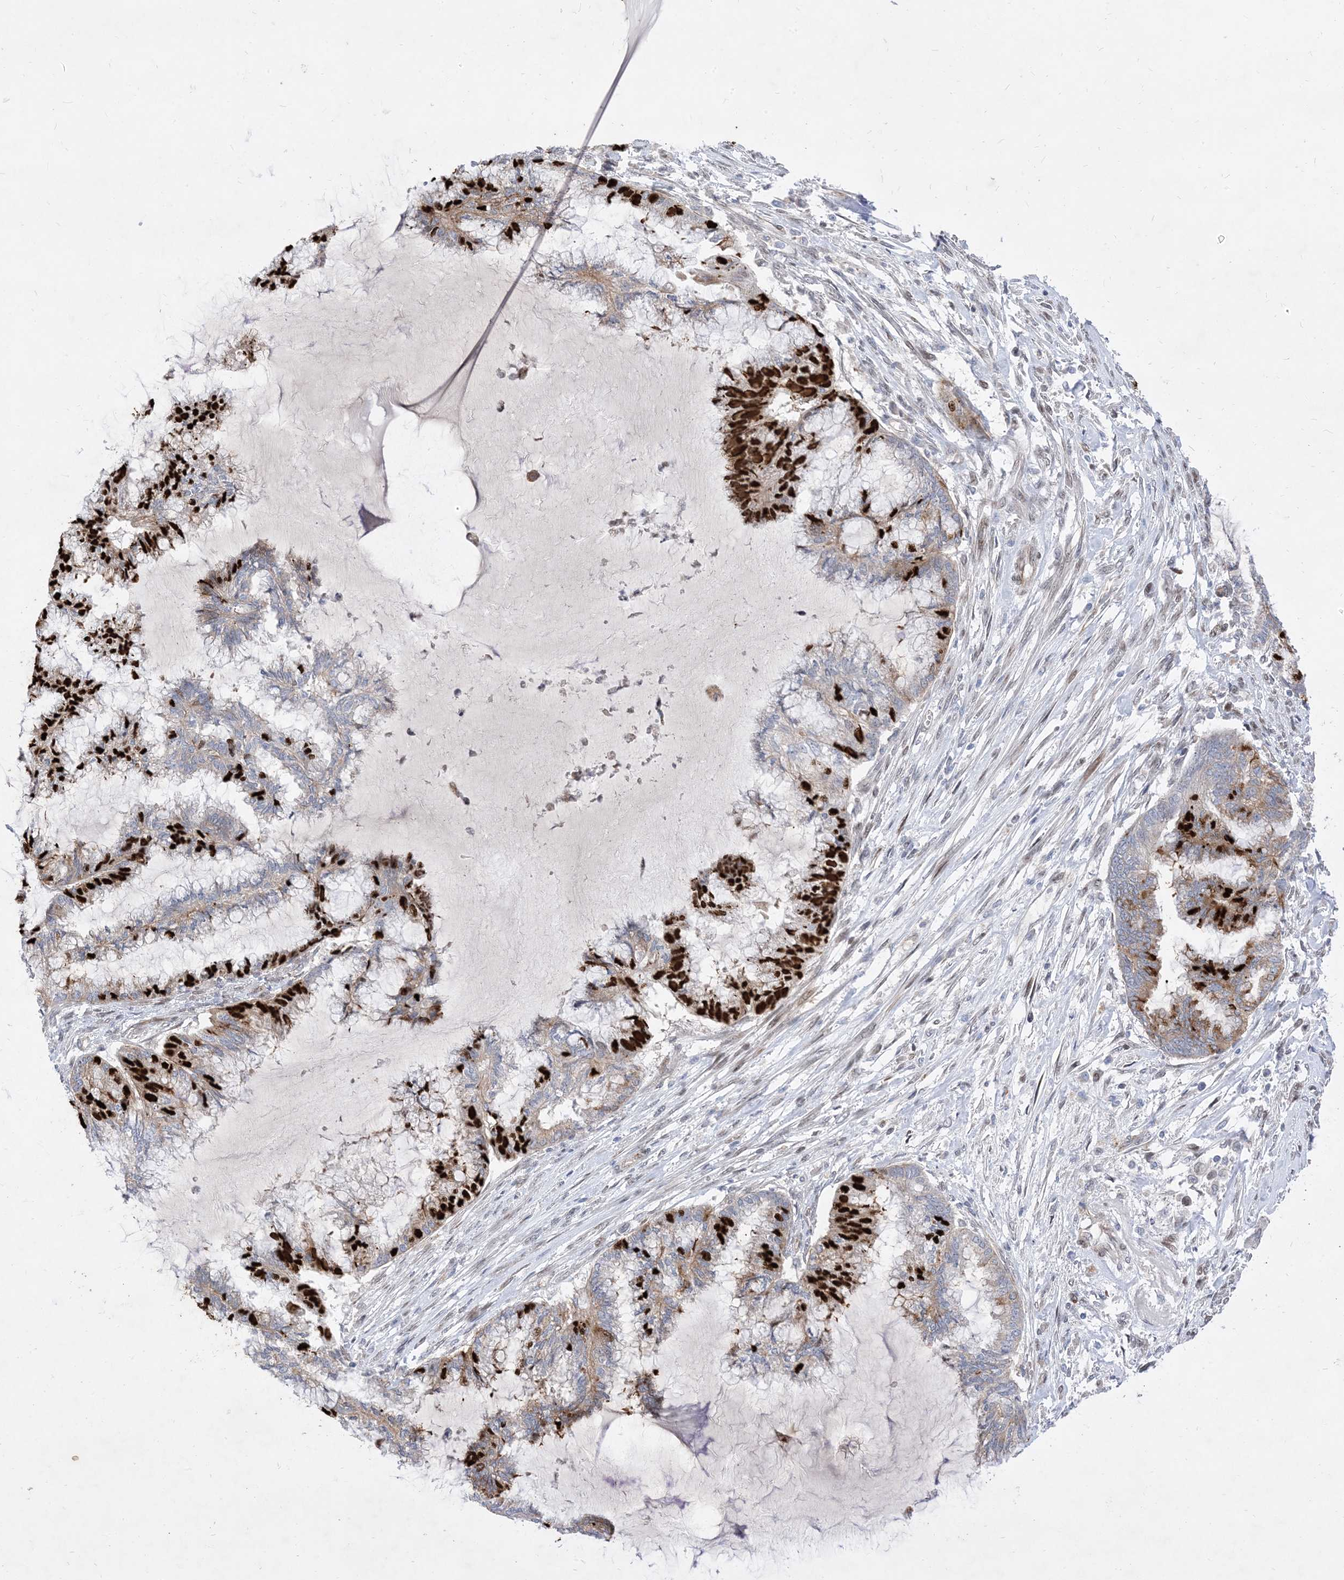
{"staining": {"intensity": "strong", "quantity": "25%-75%", "location": "cytoplasmic/membranous"}, "tissue": "endometrial cancer", "cell_type": "Tumor cells", "image_type": "cancer", "snomed": [{"axis": "morphology", "description": "Adenocarcinoma, NOS"}, {"axis": "topography", "description": "Endometrium"}], "caption": "This is an image of immunohistochemistry staining of adenocarcinoma (endometrial), which shows strong positivity in the cytoplasmic/membranous of tumor cells.", "gene": "TYSND1", "patient": {"sex": "female", "age": 86}}